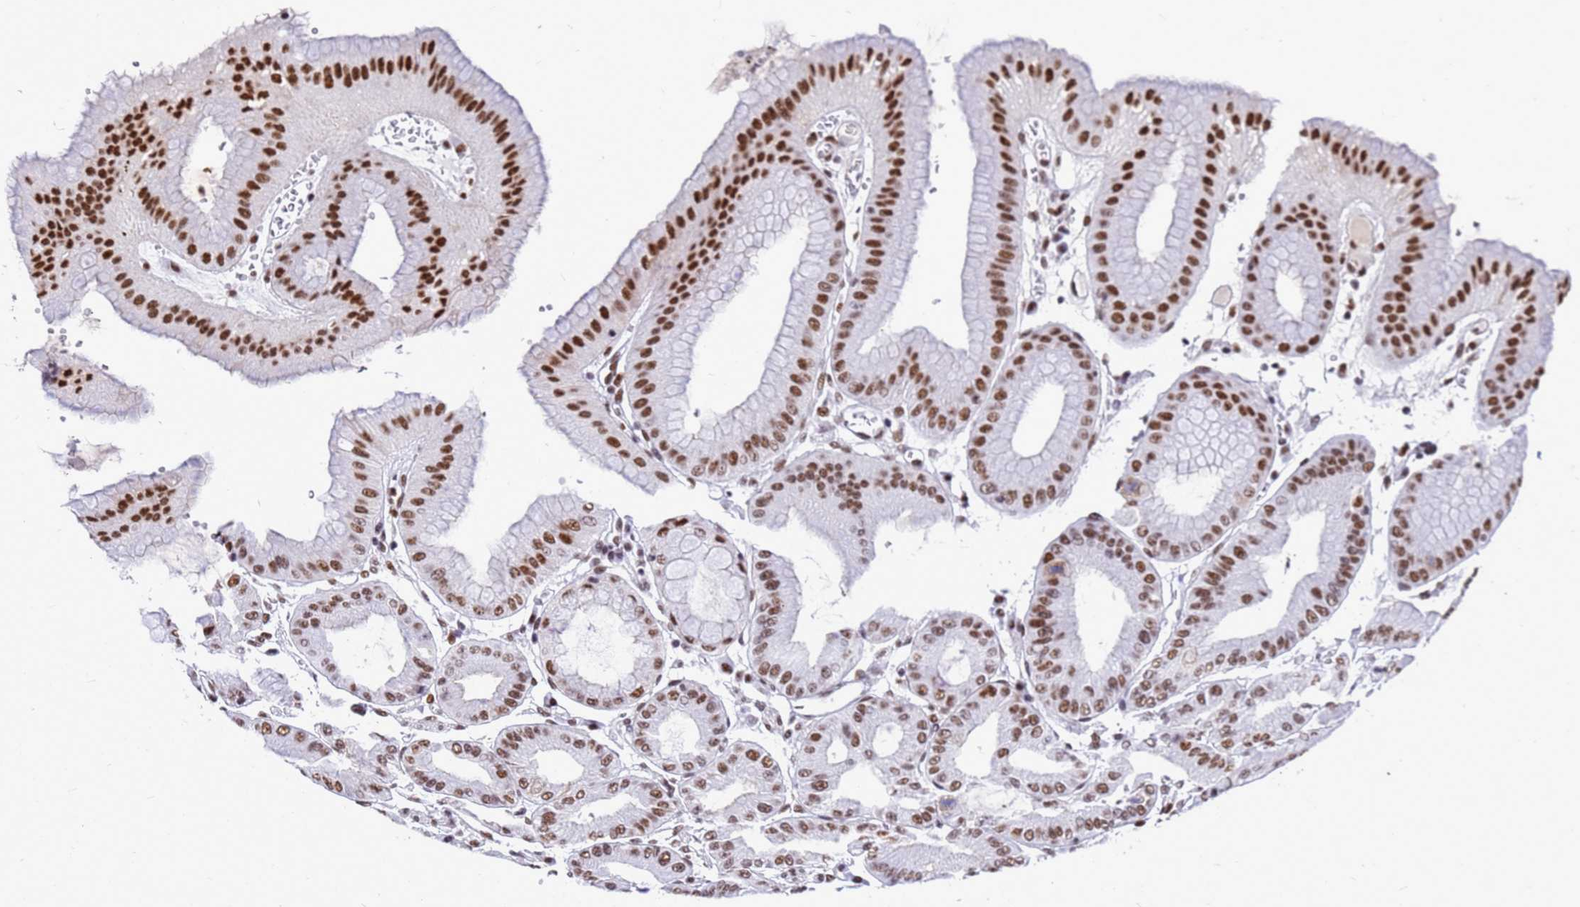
{"staining": {"intensity": "strong", "quantity": ">75%", "location": "nuclear"}, "tissue": "stomach", "cell_type": "Glandular cells", "image_type": "normal", "snomed": [{"axis": "morphology", "description": "Normal tissue, NOS"}, {"axis": "topography", "description": "Stomach, lower"}], "caption": "Protein expression analysis of normal stomach exhibits strong nuclear expression in approximately >75% of glandular cells.", "gene": "SART3", "patient": {"sex": "male", "age": 71}}